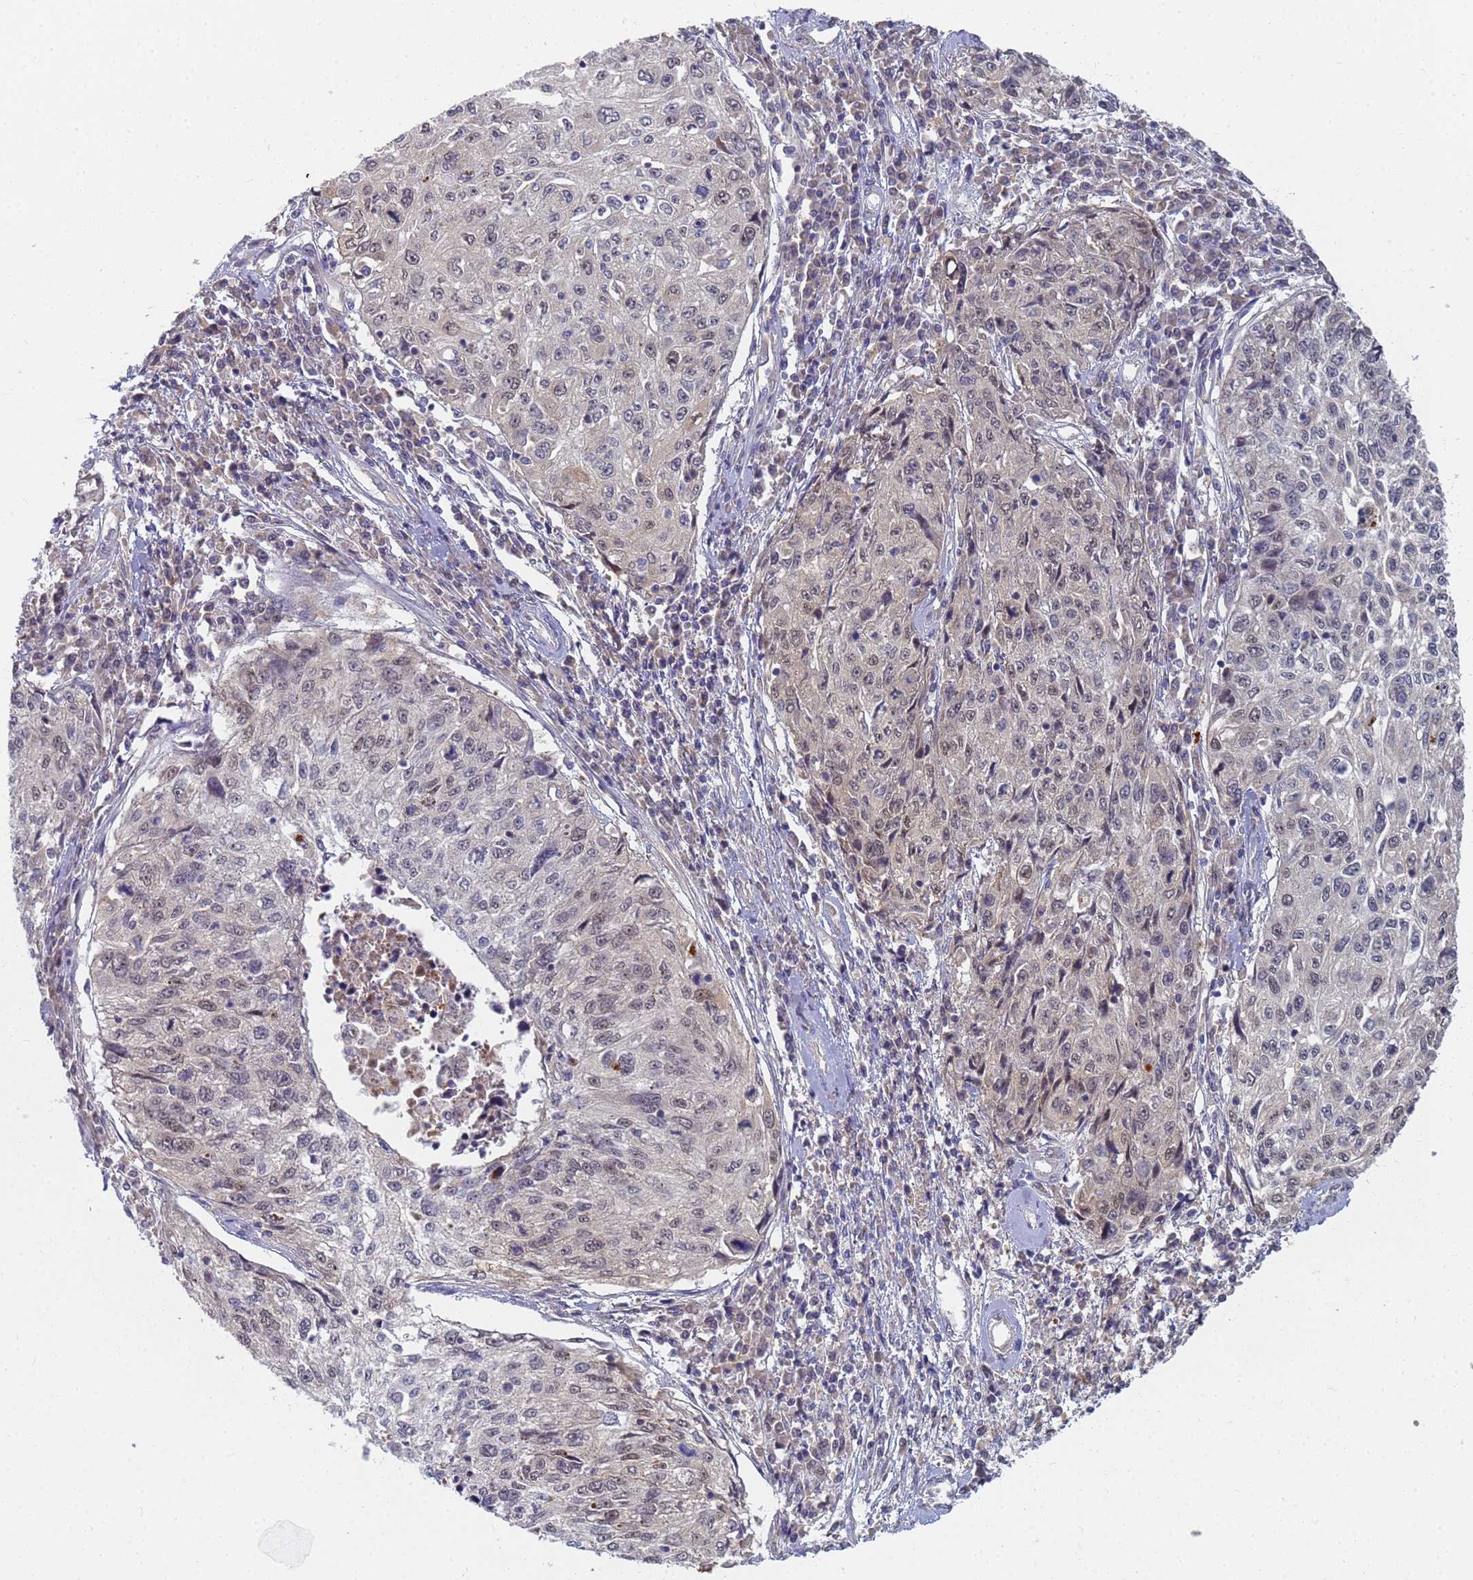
{"staining": {"intensity": "negative", "quantity": "none", "location": "none"}, "tissue": "cervical cancer", "cell_type": "Tumor cells", "image_type": "cancer", "snomed": [{"axis": "morphology", "description": "Squamous cell carcinoma, NOS"}, {"axis": "topography", "description": "Cervix"}], "caption": "Immunohistochemistry of human cervical cancer (squamous cell carcinoma) reveals no staining in tumor cells. The staining was performed using DAB (3,3'-diaminobenzidine) to visualize the protein expression in brown, while the nuclei were stained in blue with hematoxylin (Magnification: 20x).", "gene": "SHARPIN", "patient": {"sex": "female", "age": 57}}